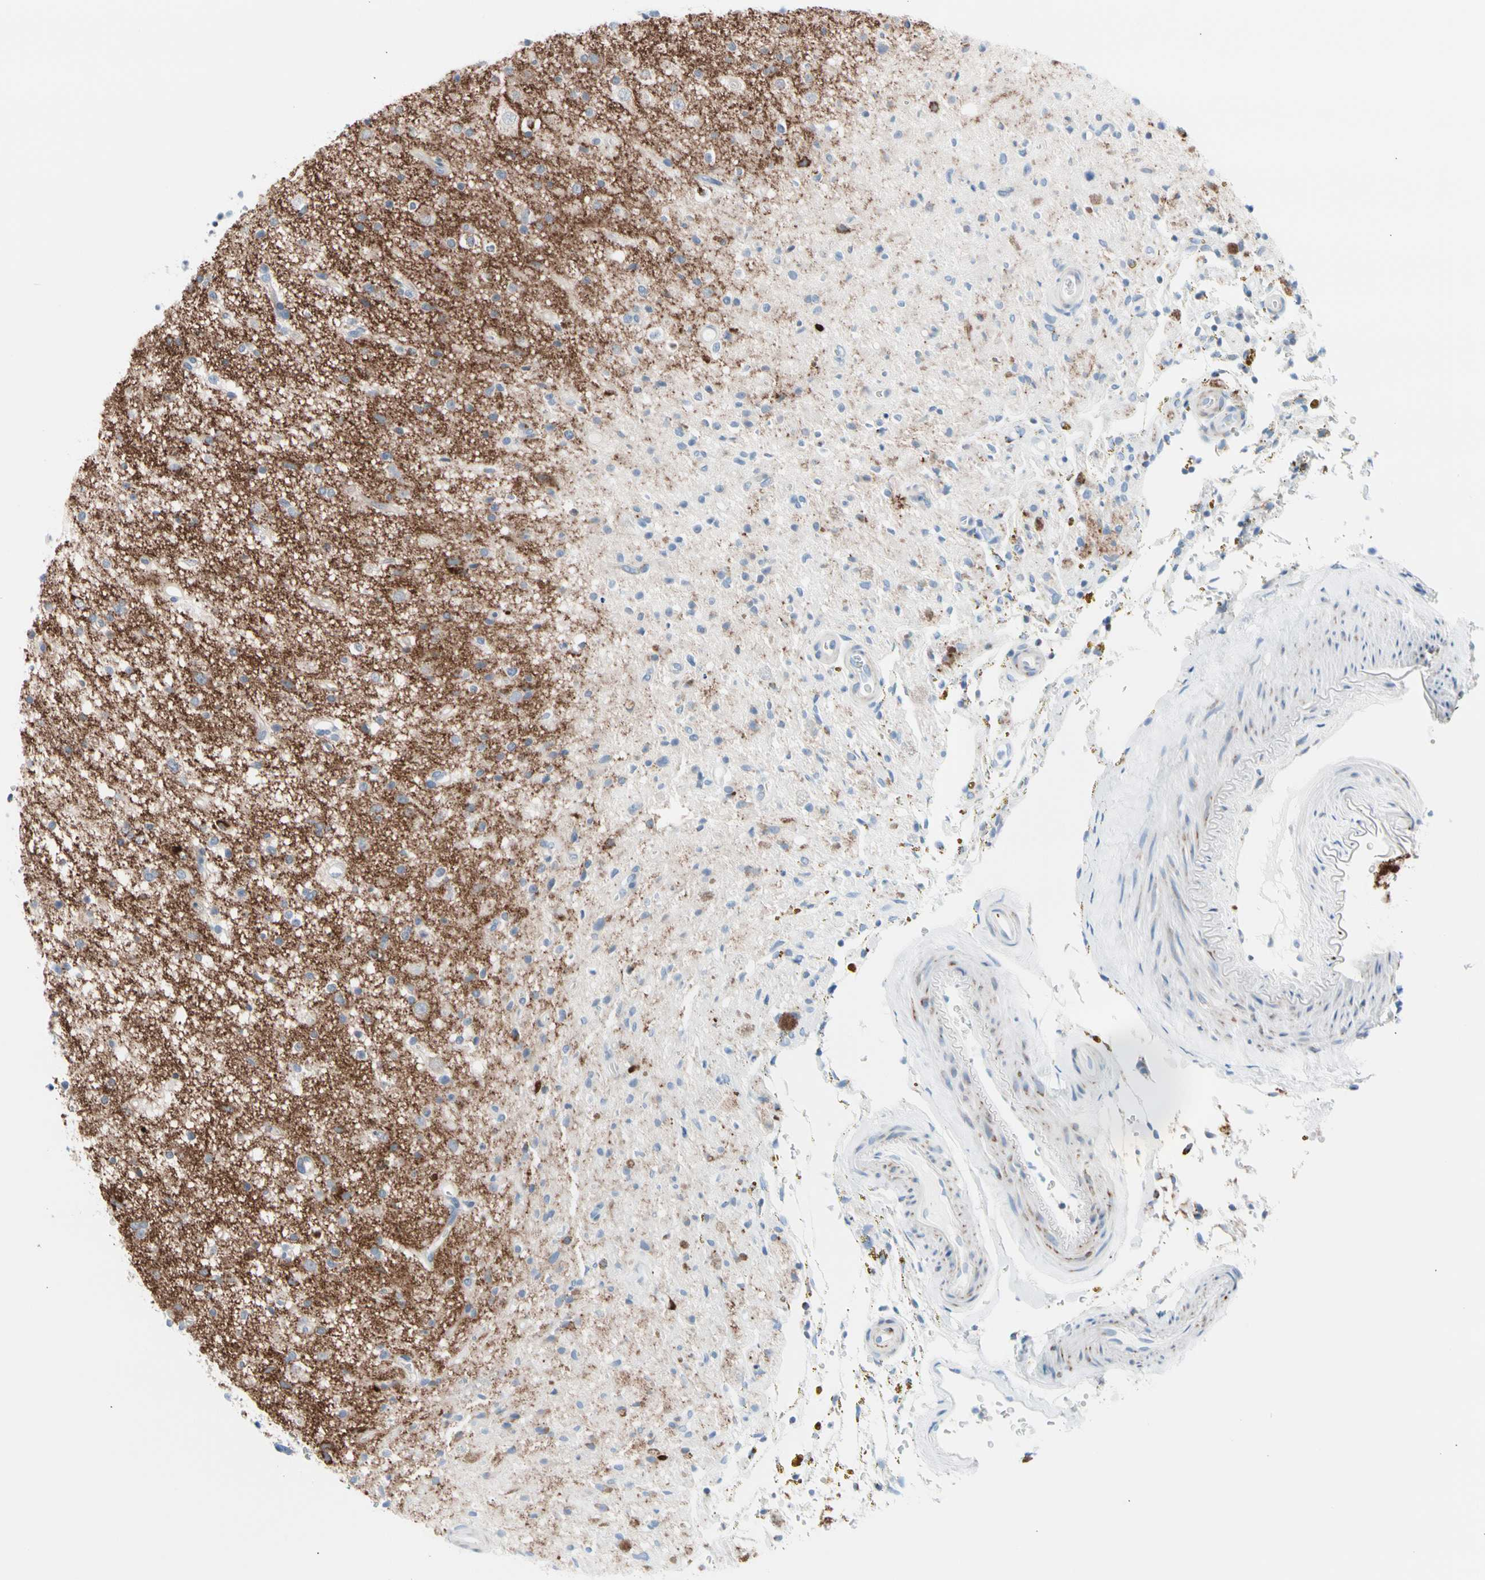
{"staining": {"intensity": "negative", "quantity": "none", "location": "none"}, "tissue": "glioma", "cell_type": "Tumor cells", "image_type": "cancer", "snomed": [{"axis": "morphology", "description": "Glioma, malignant, High grade"}, {"axis": "topography", "description": "Brain"}], "caption": "Glioma stained for a protein using immunohistochemistry reveals no expression tumor cells.", "gene": "HK1", "patient": {"sex": "male", "age": 33}}